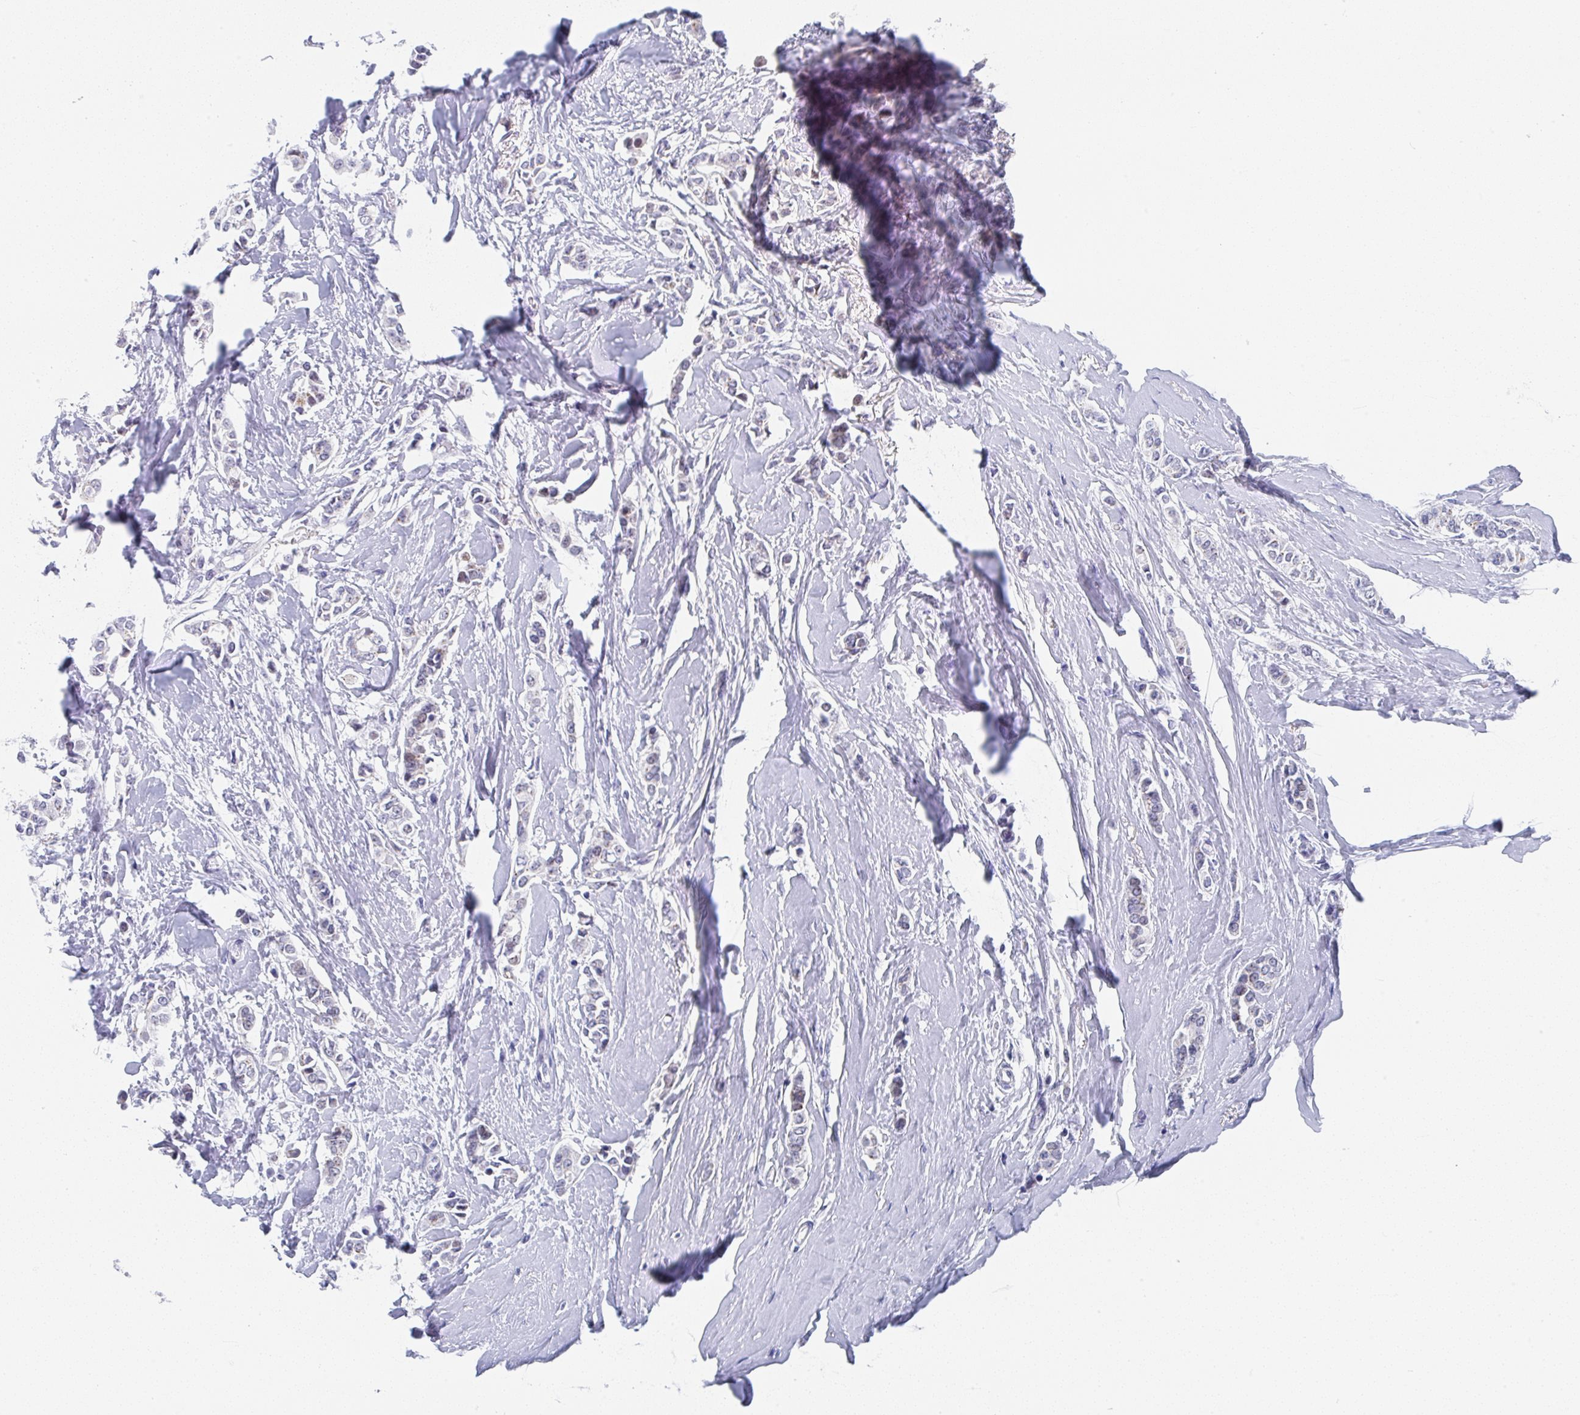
{"staining": {"intensity": "negative", "quantity": "none", "location": "none"}, "tissue": "breast cancer", "cell_type": "Tumor cells", "image_type": "cancer", "snomed": [{"axis": "morphology", "description": "Duct carcinoma"}, {"axis": "topography", "description": "Breast"}], "caption": "The image displays no staining of tumor cells in breast invasive ductal carcinoma.", "gene": "TNFRSF8", "patient": {"sex": "female", "age": 64}}